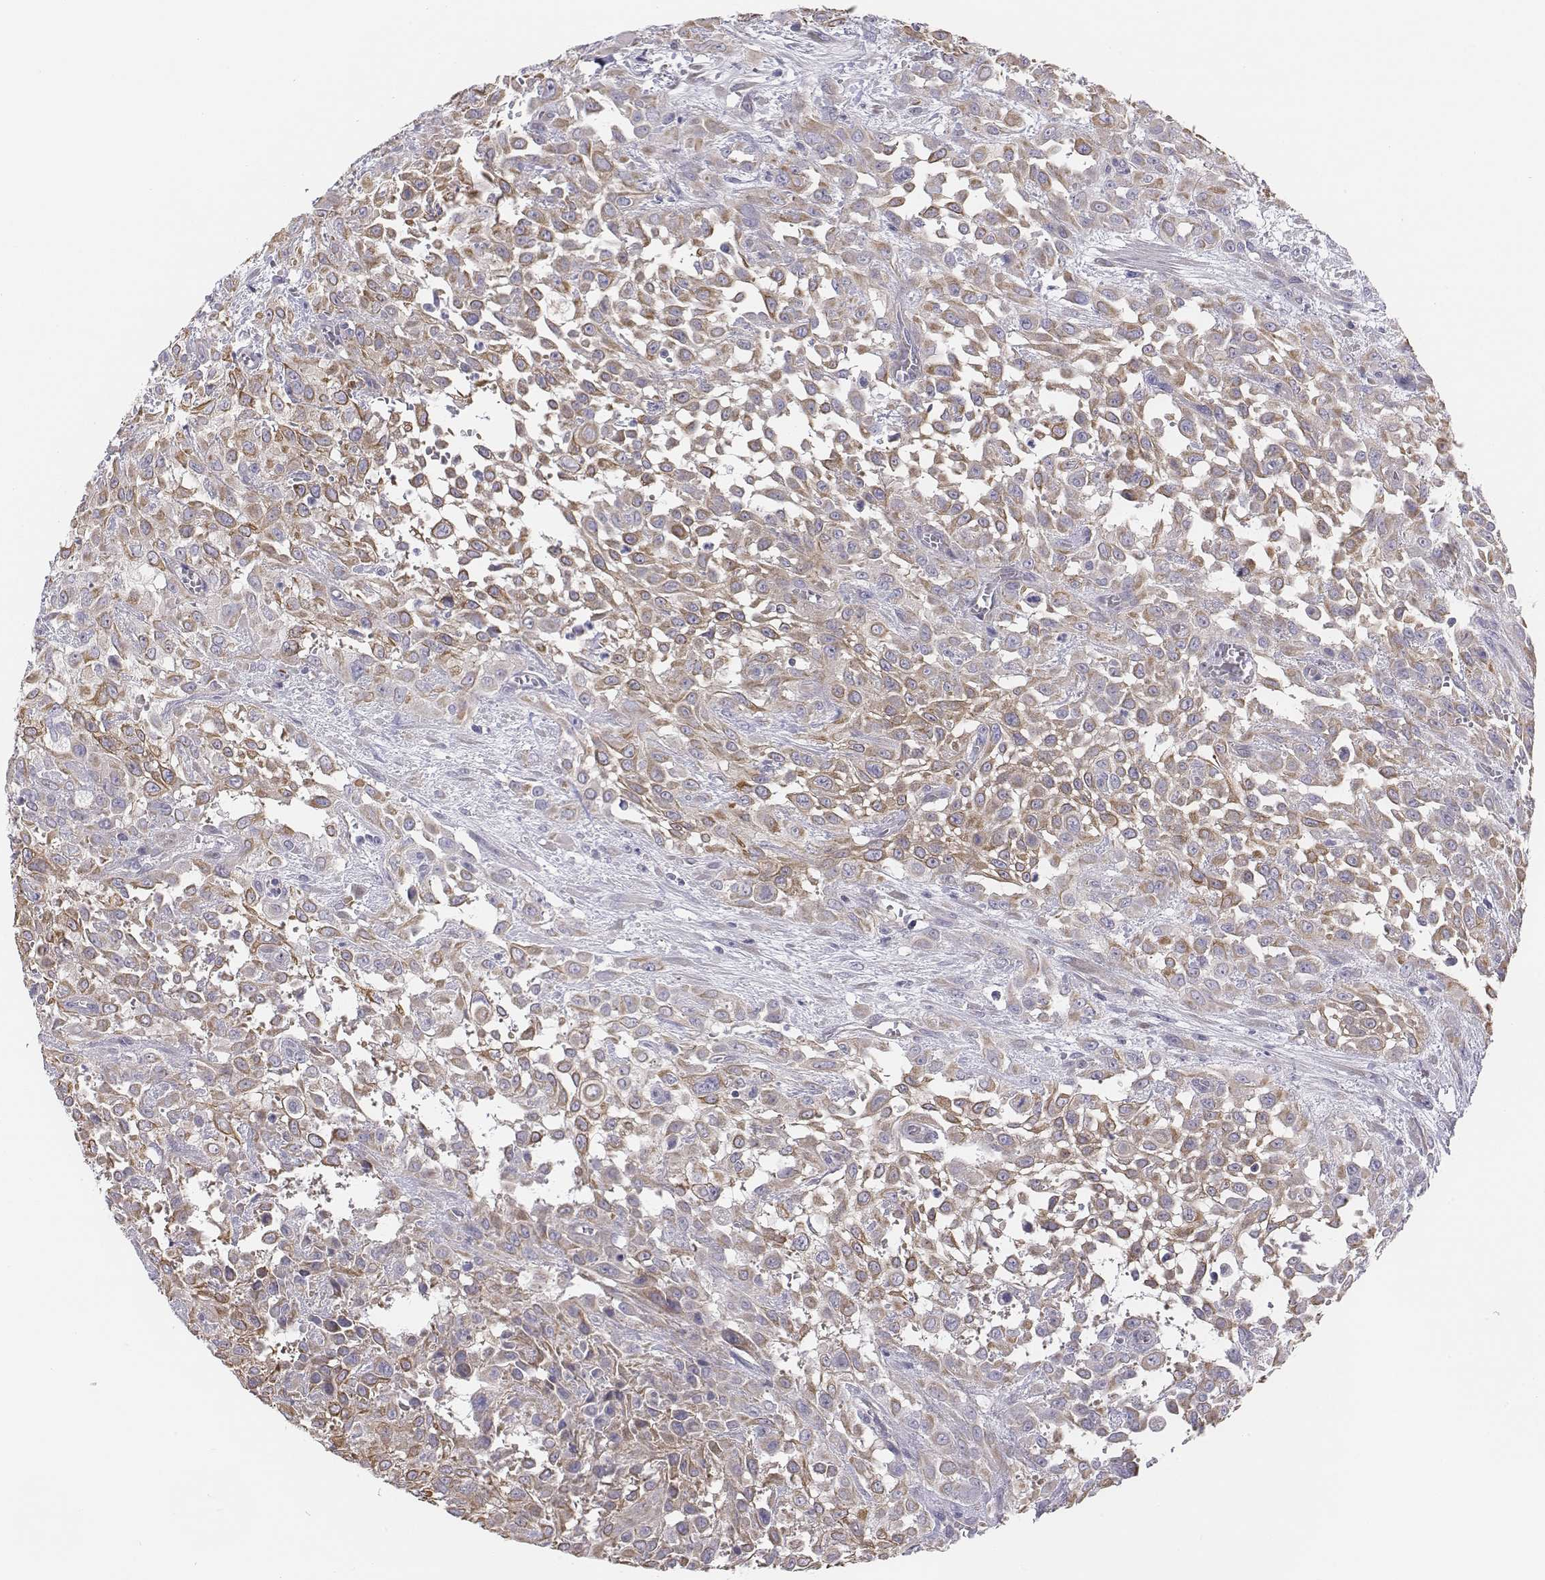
{"staining": {"intensity": "moderate", "quantity": "25%-75%", "location": "cytoplasmic/membranous"}, "tissue": "urothelial cancer", "cell_type": "Tumor cells", "image_type": "cancer", "snomed": [{"axis": "morphology", "description": "Urothelial carcinoma, High grade"}, {"axis": "topography", "description": "Urinary bladder"}], "caption": "Human urothelial cancer stained for a protein (brown) reveals moderate cytoplasmic/membranous positive expression in approximately 25%-75% of tumor cells.", "gene": "CHST14", "patient": {"sex": "male", "age": 57}}